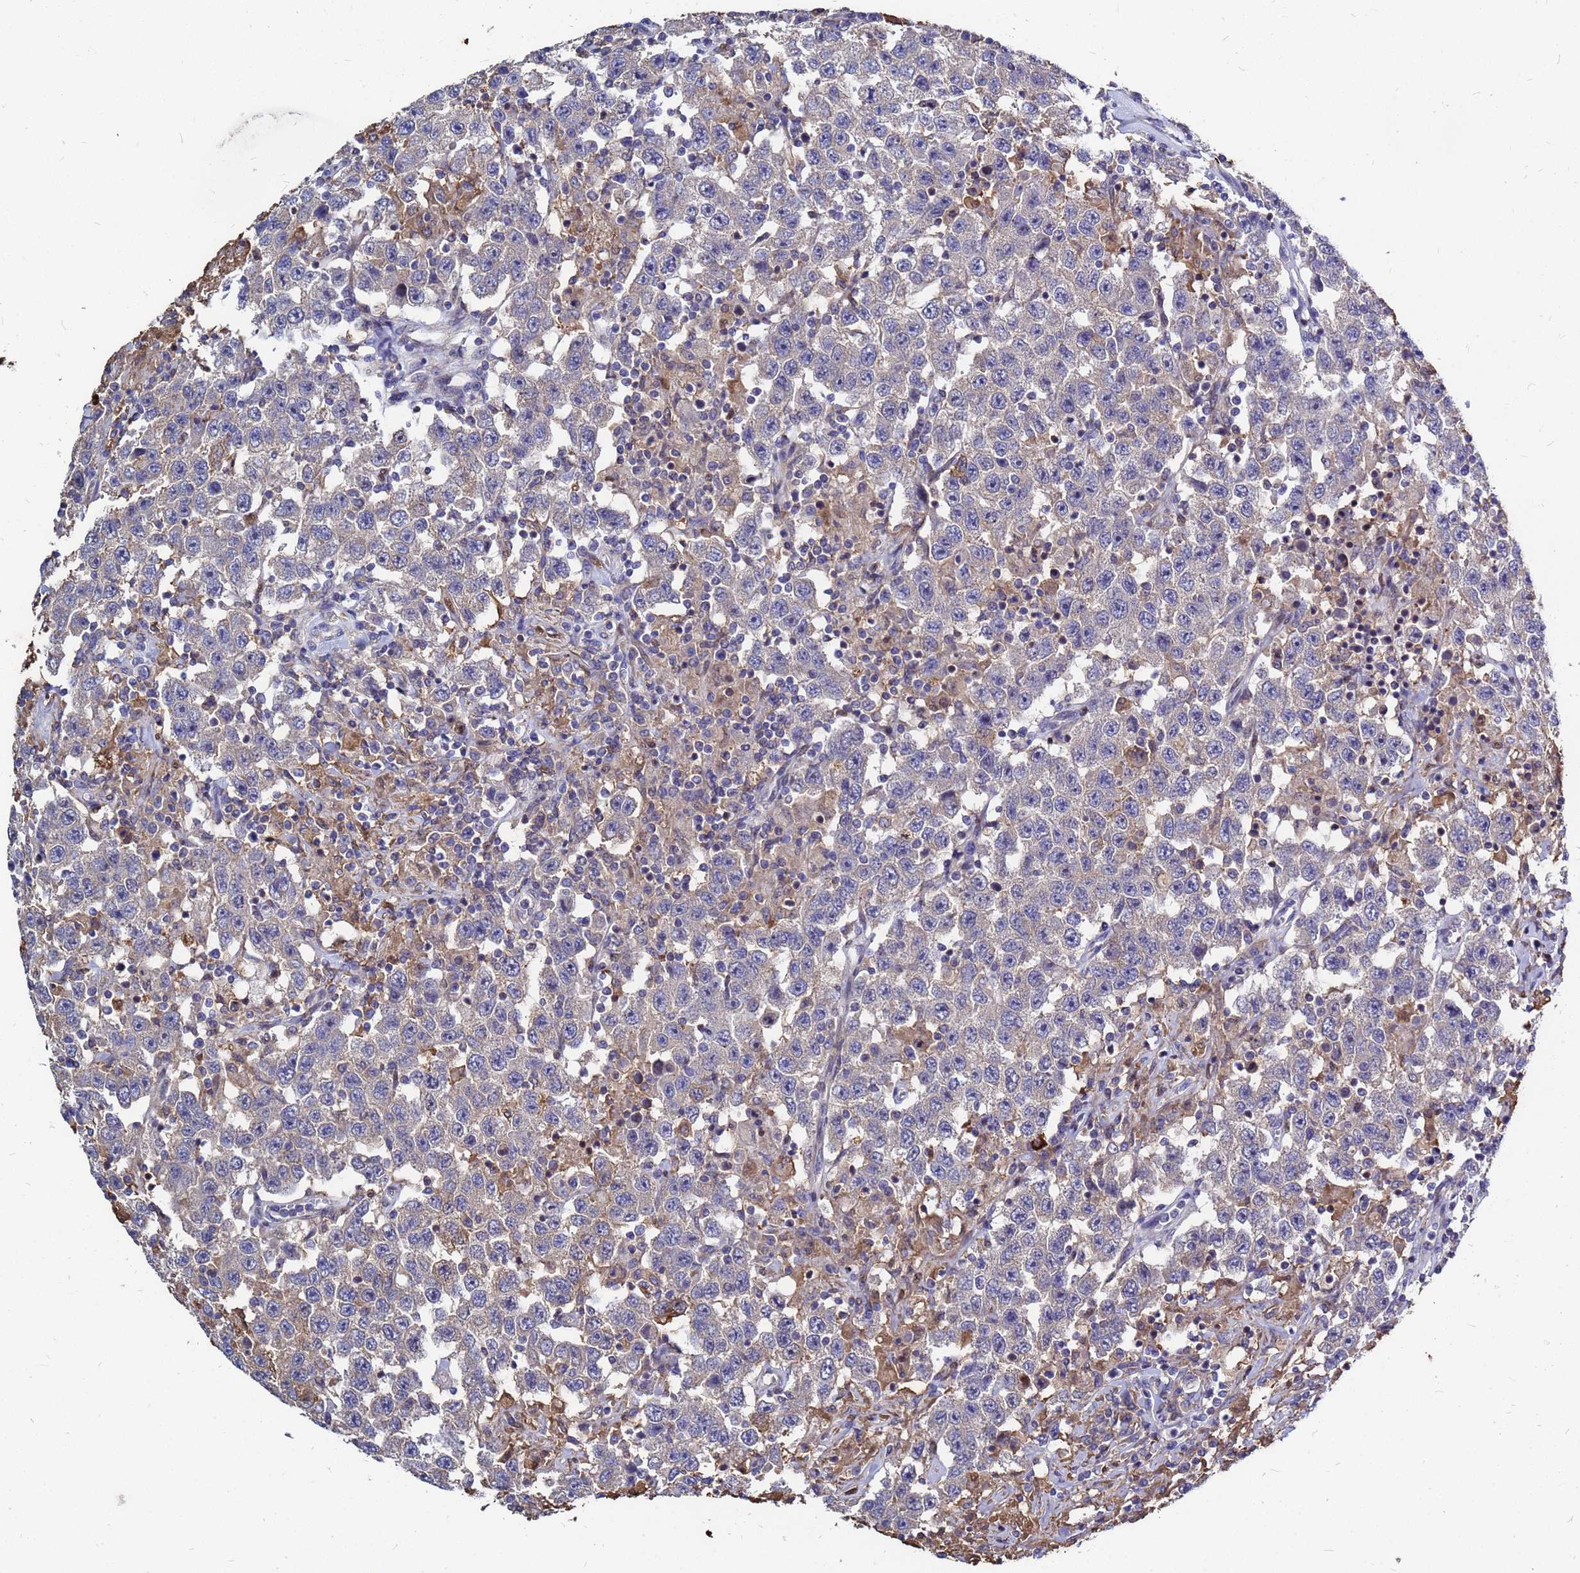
{"staining": {"intensity": "weak", "quantity": "<25%", "location": "cytoplasmic/membranous"}, "tissue": "testis cancer", "cell_type": "Tumor cells", "image_type": "cancer", "snomed": [{"axis": "morphology", "description": "Seminoma, NOS"}, {"axis": "topography", "description": "Testis"}], "caption": "Protein analysis of testis cancer displays no significant staining in tumor cells.", "gene": "MOB2", "patient": {"sex": "male", "age": 41}}